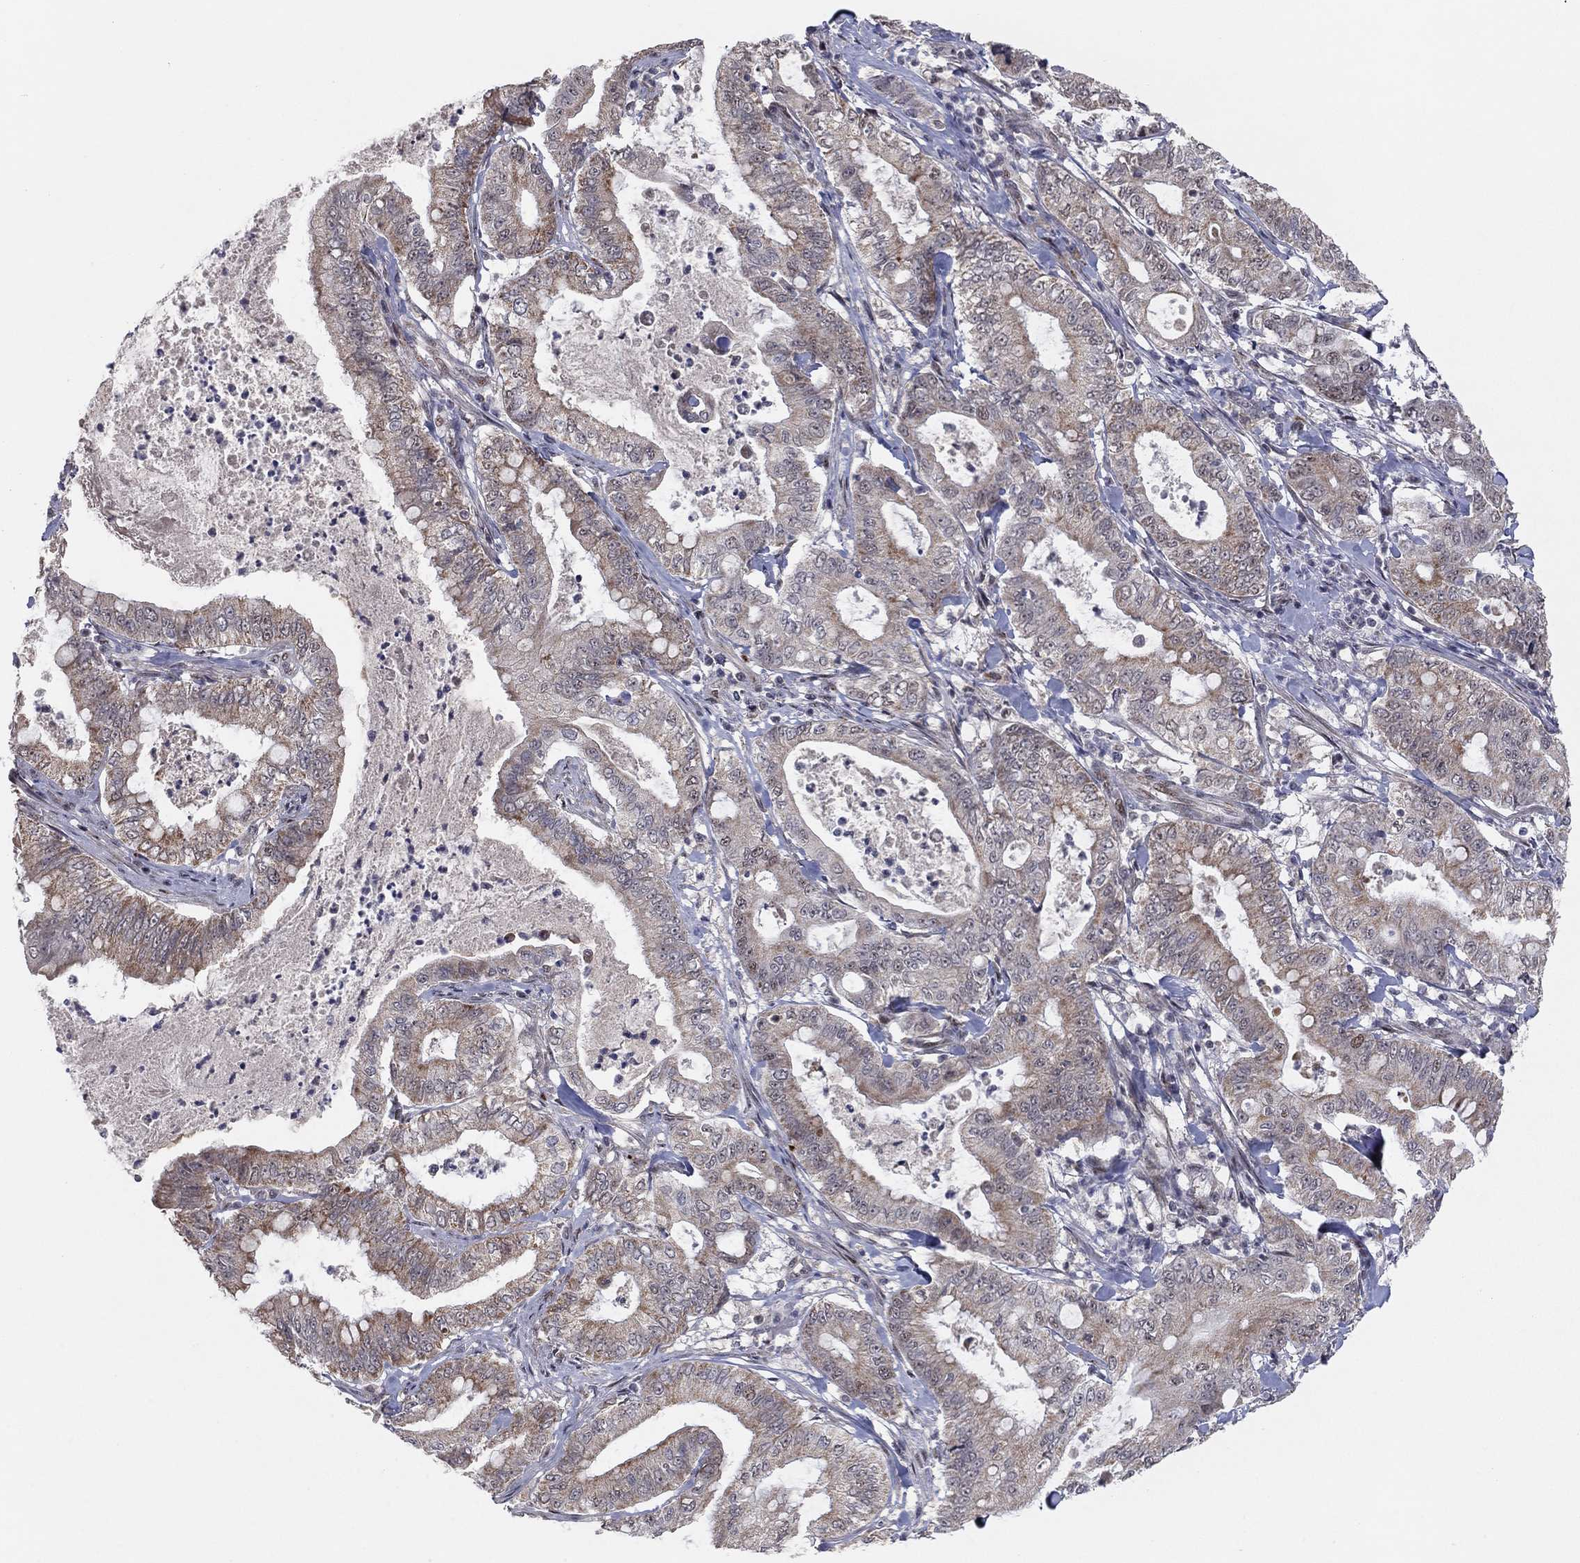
{"staining": {"intensity": "weak", "quantity": ">75%", "location": "cytoplasmic/membranous"}, "tissue": "pancreatic cancer", "cell_type": "Tumor cells", "image_type": "cancer", "snomed": [{"axis": "morphology", "description": "Adenocarcinoma, NOS"}, {"axis": "topography", "description": "Pancreas"}], "caption": "There is low levels of weak cytoplasmic/membranous positivity in tumor cells of pancreatic cancer, as demonstrated by immunohistochemical staining (brown color).", "gene": "ZNF395", "patient": {"sex": "male", "age": 71}}